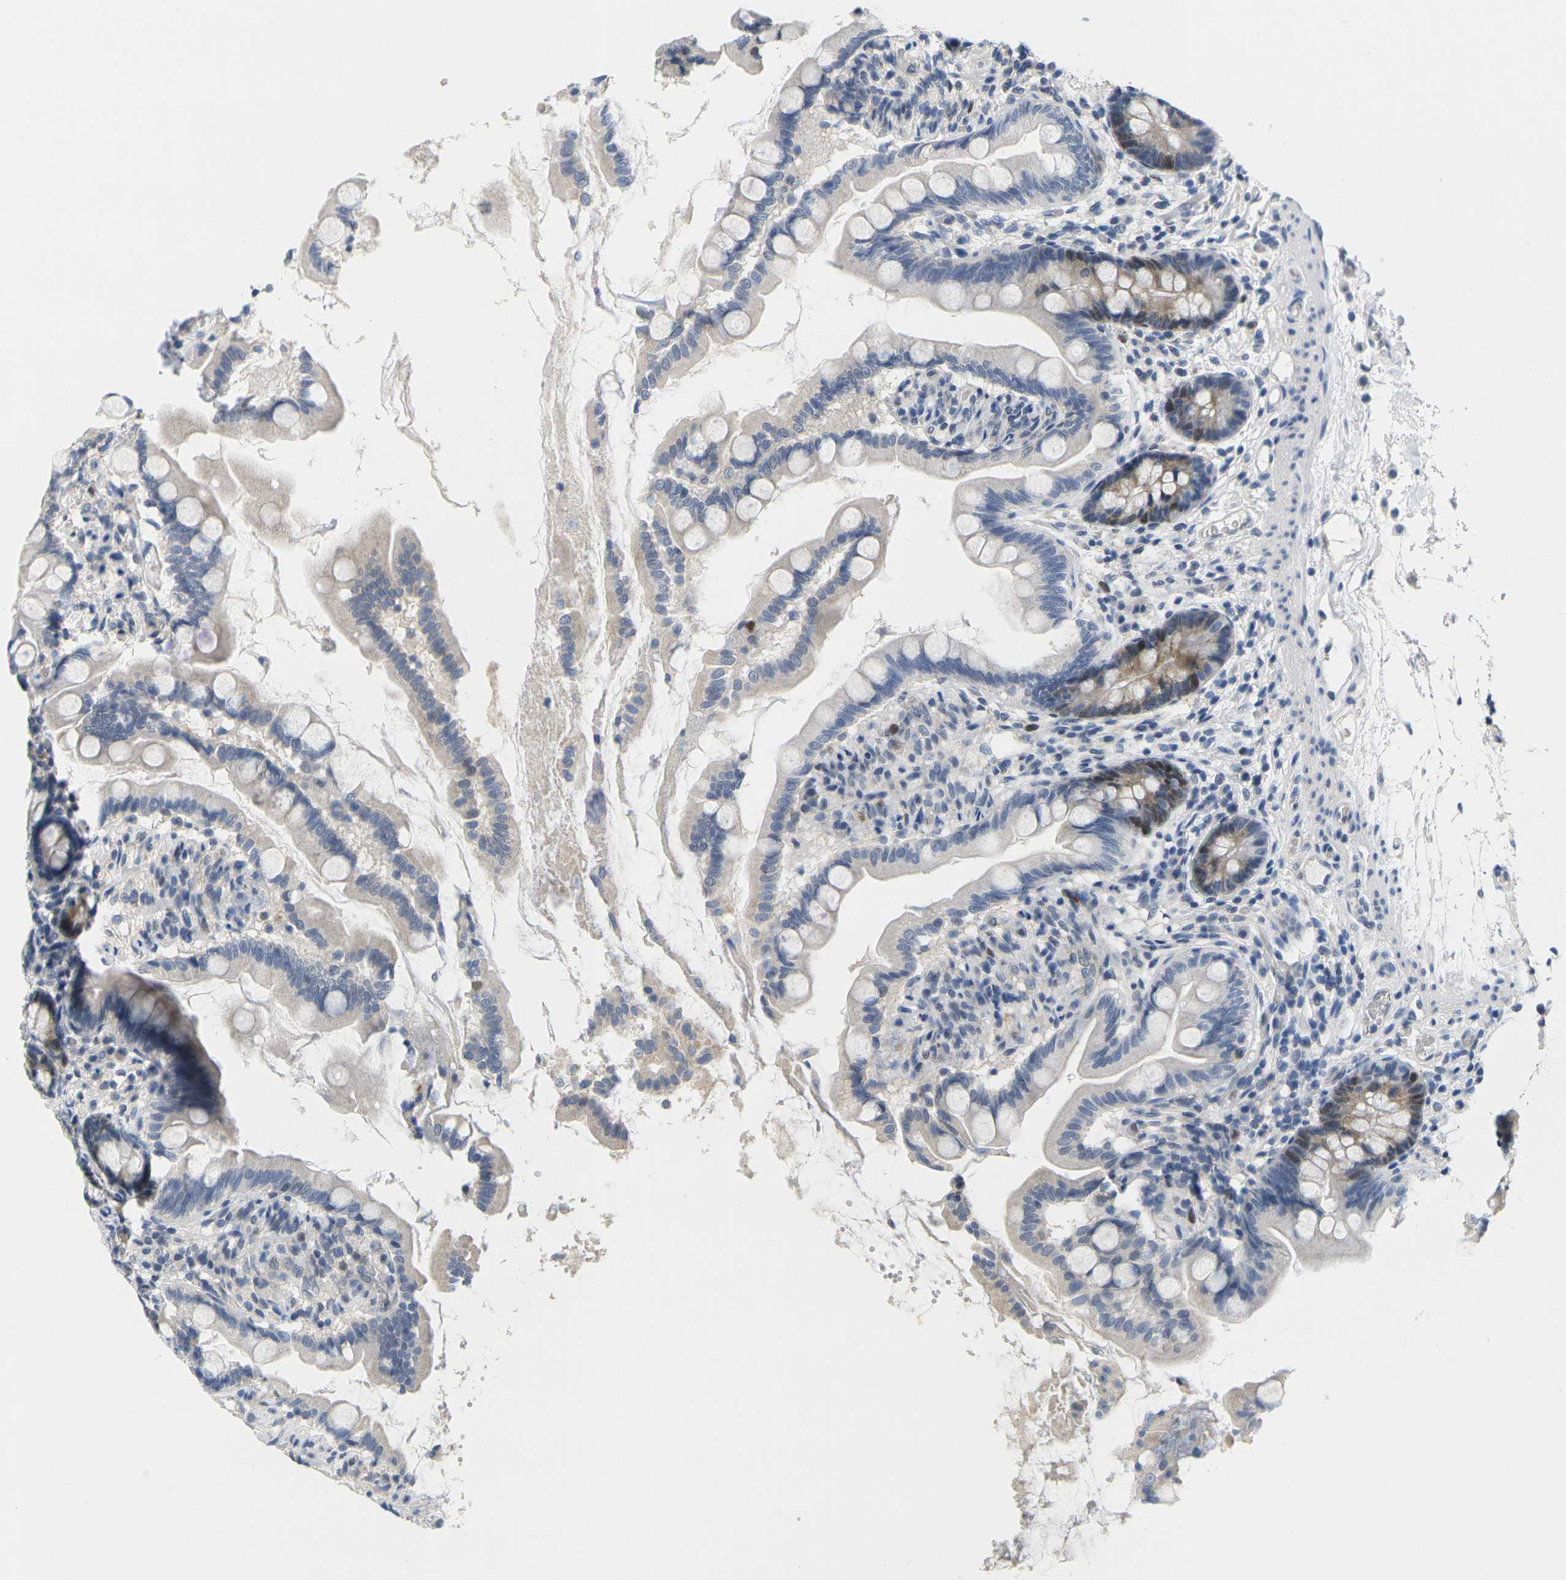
{"staining": {"intensity": "strong", "quantity": "<25%", "location": "cytoplasmic/membranous,nuclear"}, "tissue": "small intestine", "cell_type": "Glandular cells", "image_type": "normal", "snomed": [{"axis": "morphology", "description": "Normal tissue, NOS"}, {"axis": "topography", "description": "Small intestine"}], "caption": "DAB (3,3'-diaminobenzidine) immunohistochemical staining of unremarkable human small intestine displays strong cytoplasmic/membranous,nuclear protein staining in about <25% of glandular cells. Using DAB (3,3'-diaminobenzidine) (brown) and hematoxylin (blue) stains, captured at high magnification using brightfield microscopy.", "gene": "CDK2", "patient": {"sex": "female", "age": 56}}